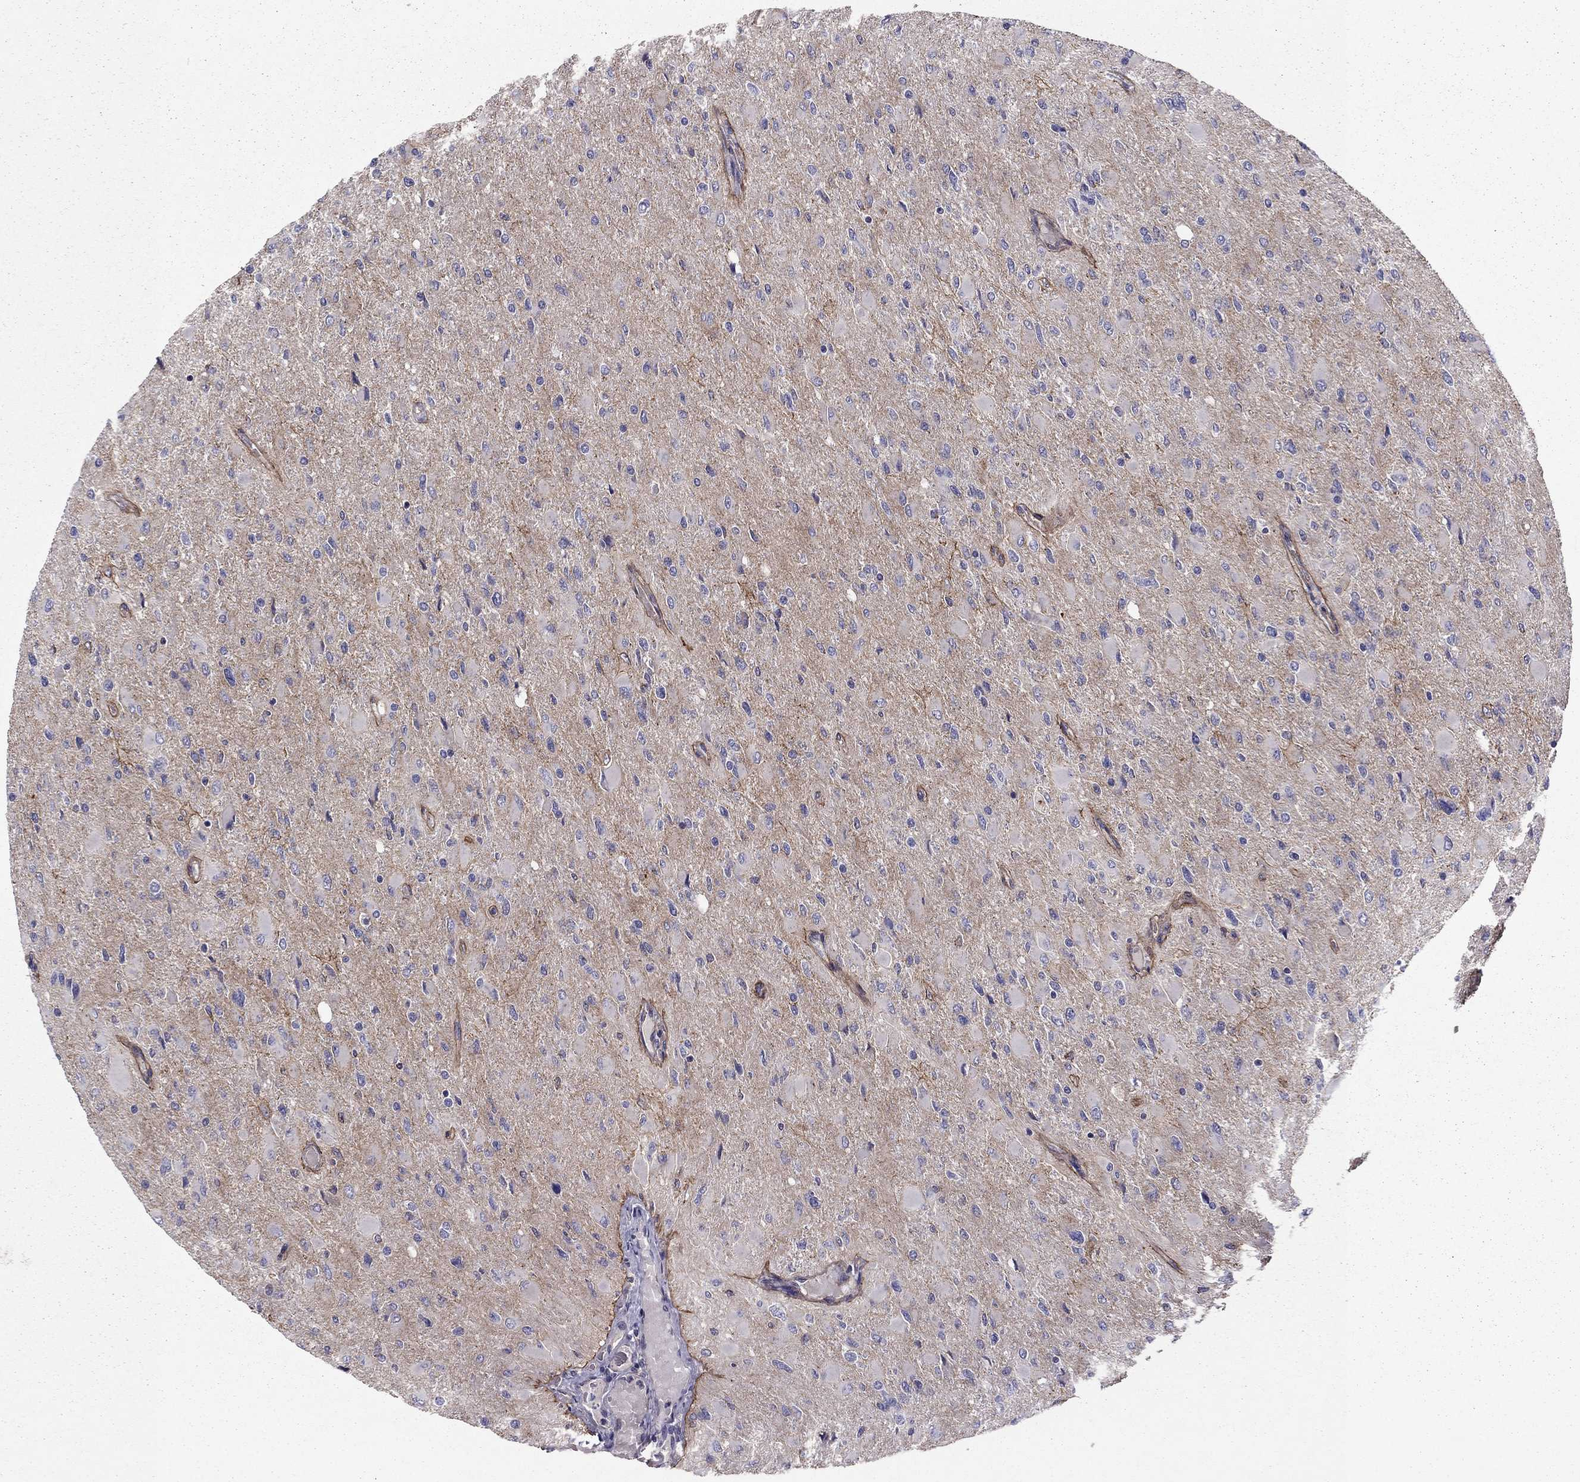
{"staining": {"intensity": "negative", "quantity": "none", "location": "none"}, "tissue": "glioma", "cell_type": "Tumor cells", "image_type": "cancer", "snomed": [{"axis": "morphology", "description": "Glioma, malignant, High grade"}, {"axis": "topography", "description": "Cerebral cortex"}], "caption": "Immunohistochemical staining of human malignant glioma (high-grade) displays no significant staining in tumor cells.", "gene": "SHMT1", "patient": {"sex": "female", "age": 36}}